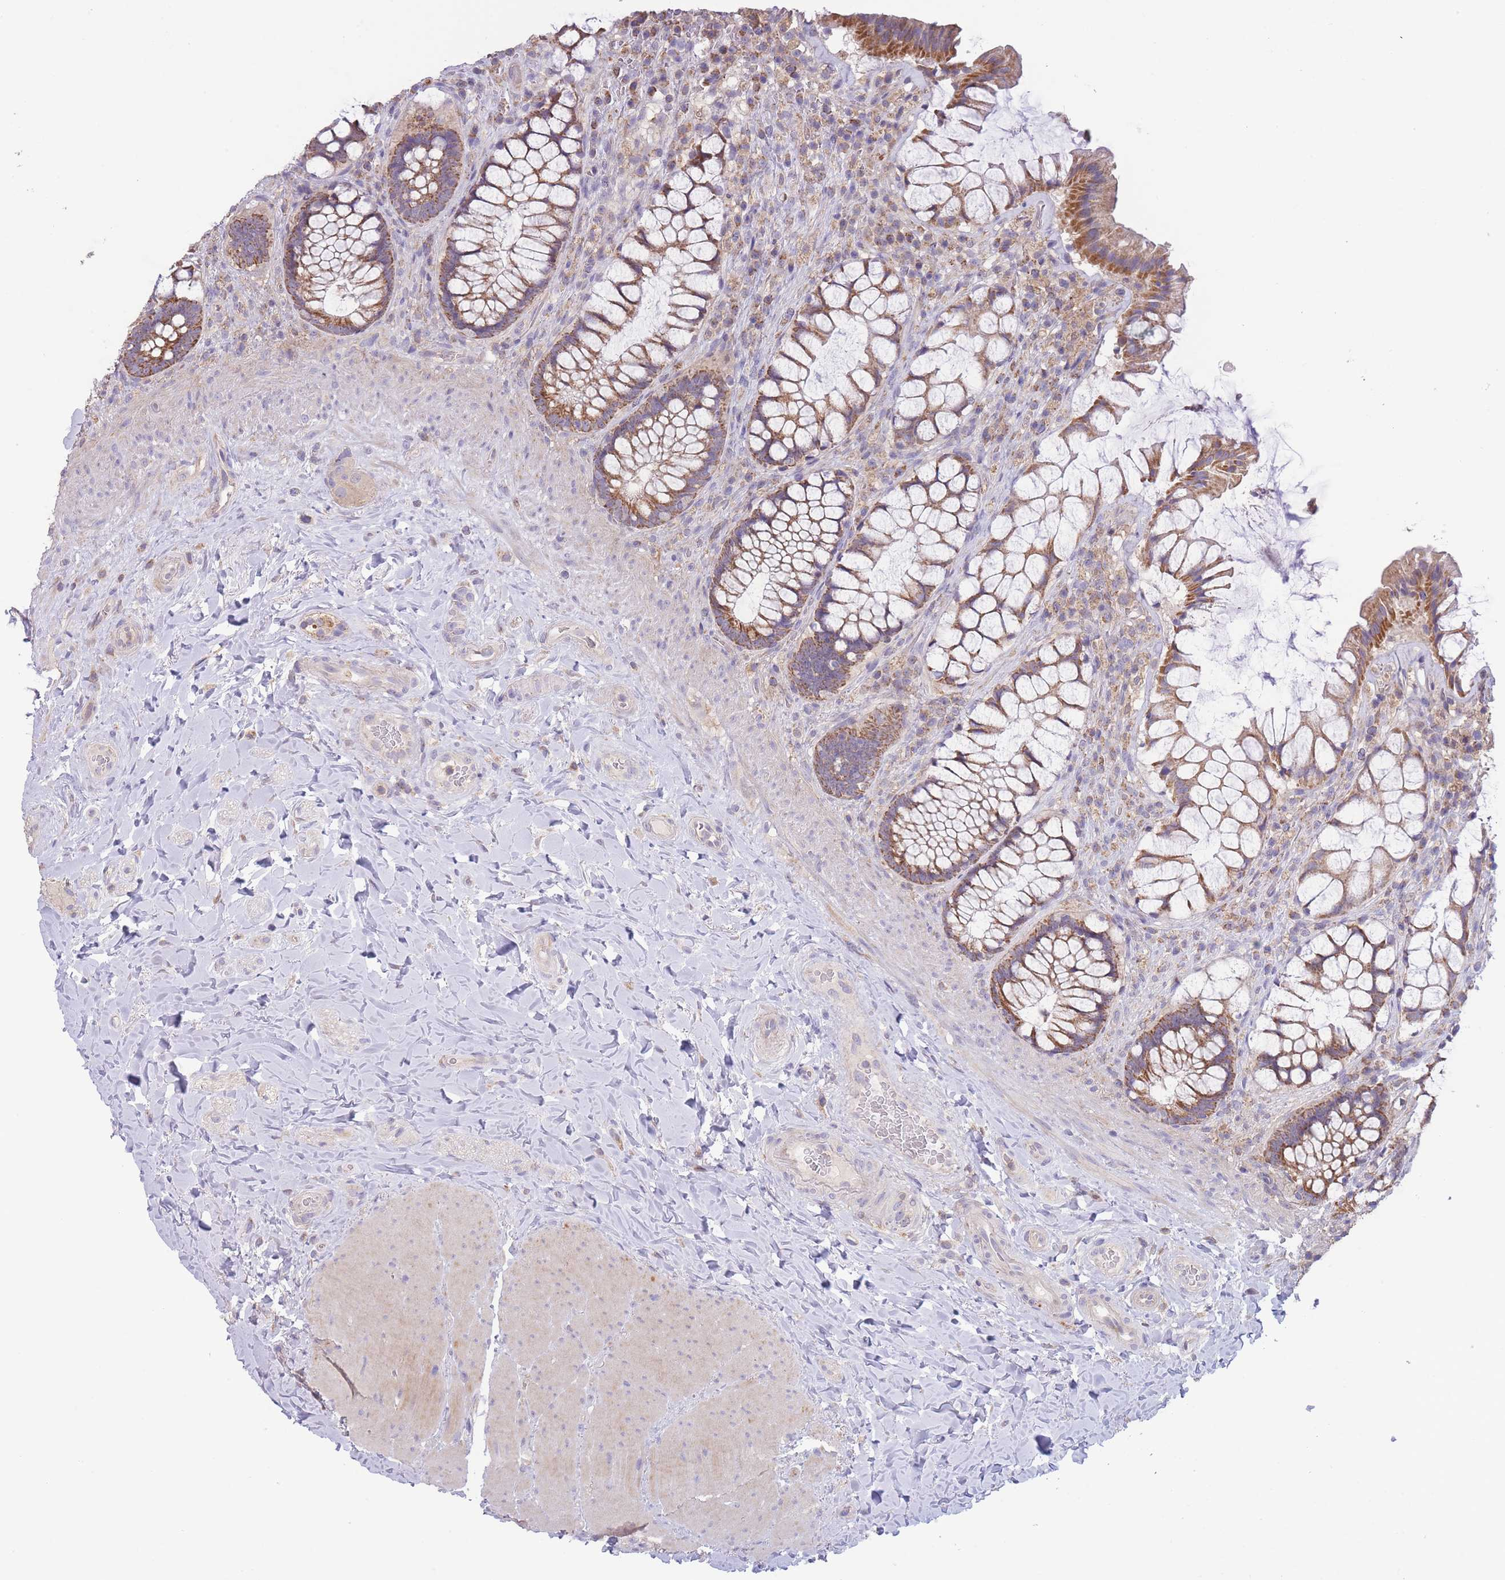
{"staining": {"intensity": "moderate", "quantity": "25%-75%", "location": "cytoplasmic/membranous"}, "tissue": "rectum", "cell_type": "Glandular cells", "image_type": "normal", "snomed": [{"axis": "morphology", "description": "Normal tissue, NOS"}, {"axis": "topography", "description": "Rectum"}], "caption": "A photomicrograph of rectum stained for a protein shows moderate cytoplasmic/membranous brown staining in glandular cells.", "gene": "SLC25A42", "patient": {"sex": "female", "age": 58}}